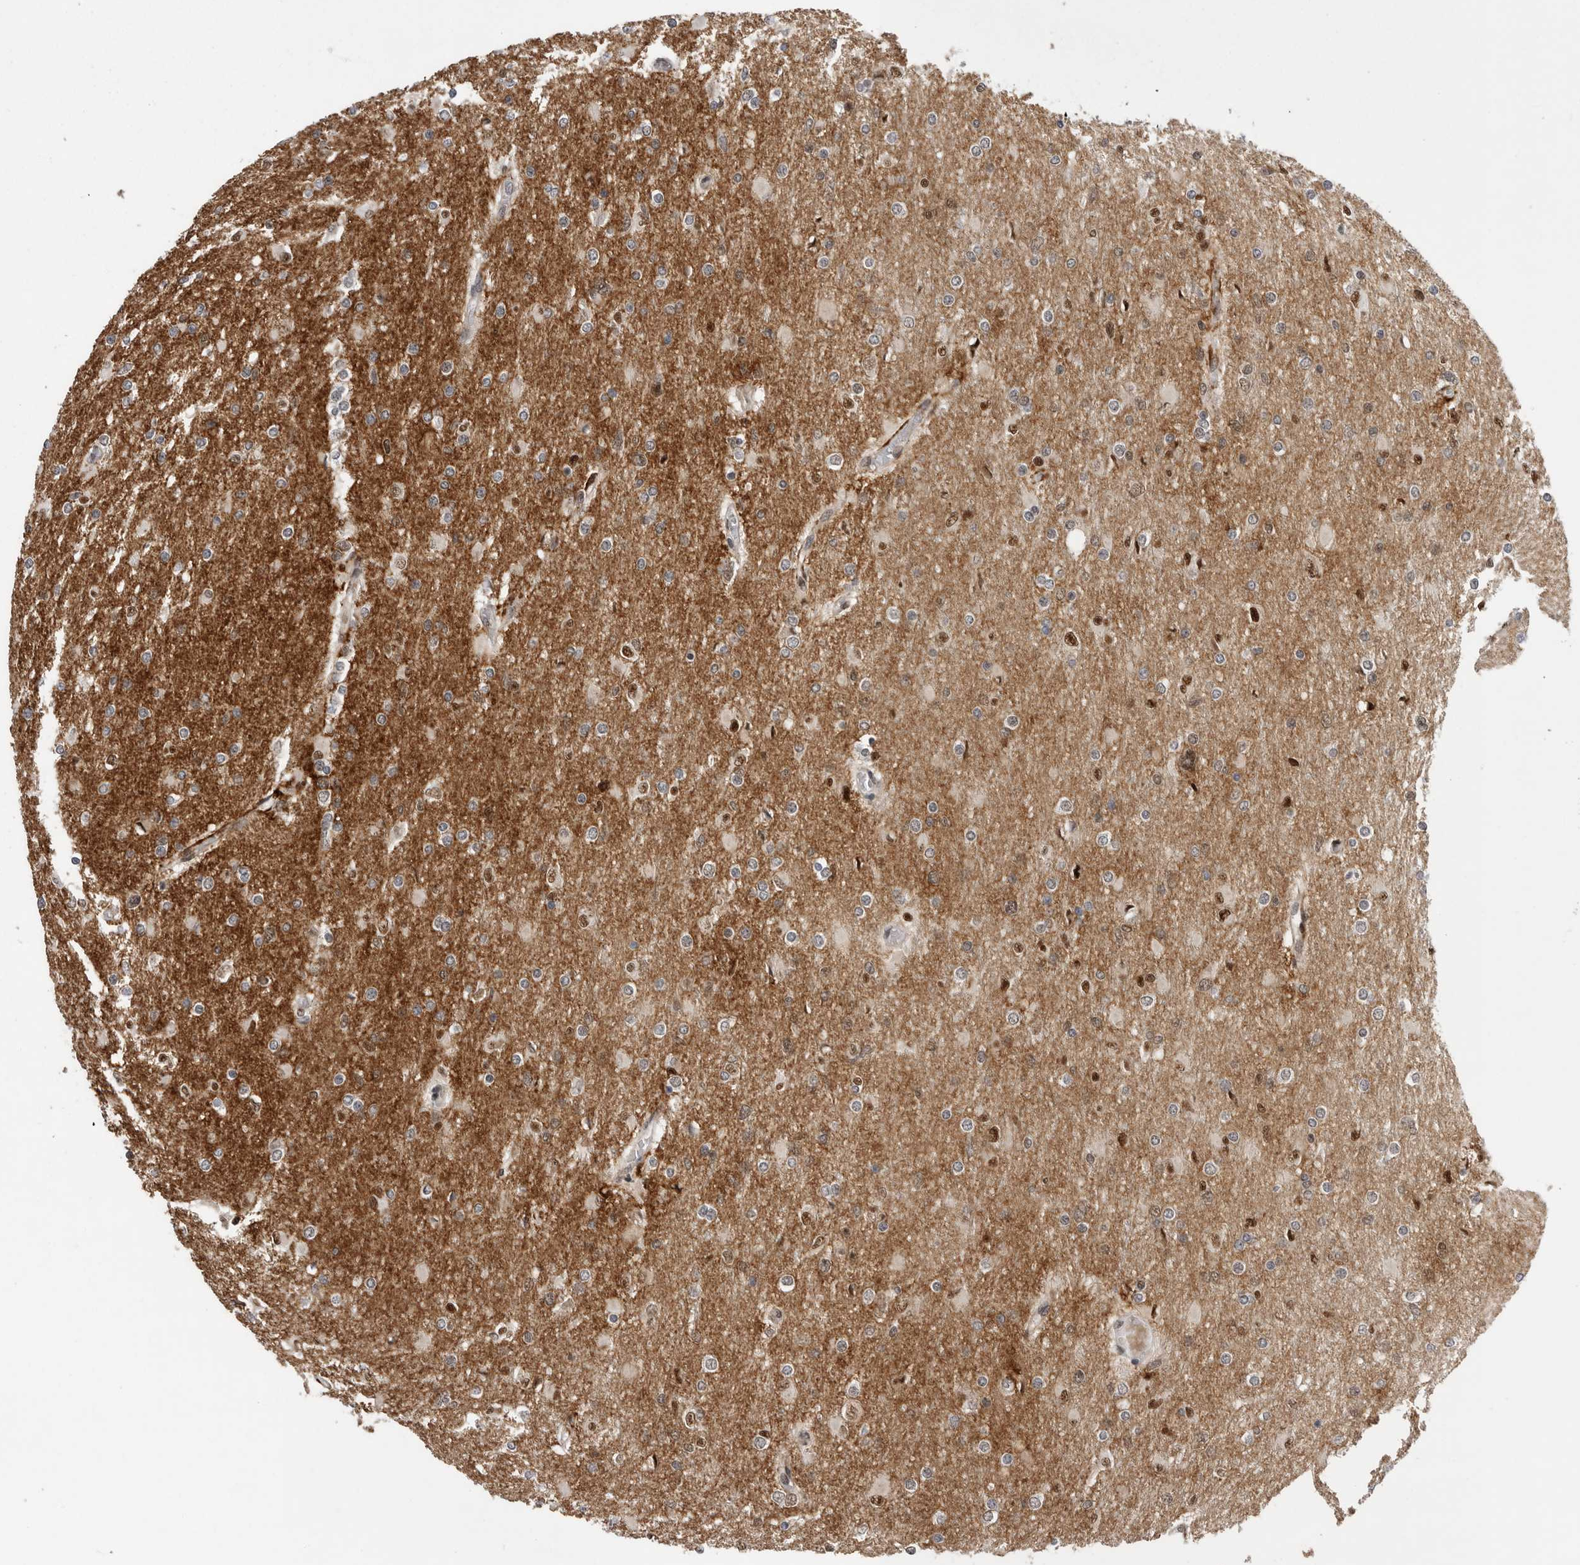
{"staining": {"intensity": "moderate", "quantity": "<25%", "location": "nuclear"}, "tissue": "glioma", "cell_type": "Tumor cells", "image_type": "cancer", "snomed": [{"axis": "morphology", "description": "Glioma, malignant, High grade"}, {"axis": "topography", "description": "Cerebral cortex"}], "caption": "The micrograph demonstrates a brown stain indicating the presence of a protein in the nuclear of tumor cells in malignant glioma (high-grade). (DAB (3,3'-diaminobenzidine) IHC, brown staining for protein, blue staining for nuclei).", "gene": "POU5F1", "patient": {"sex": "female", "age": 36}}